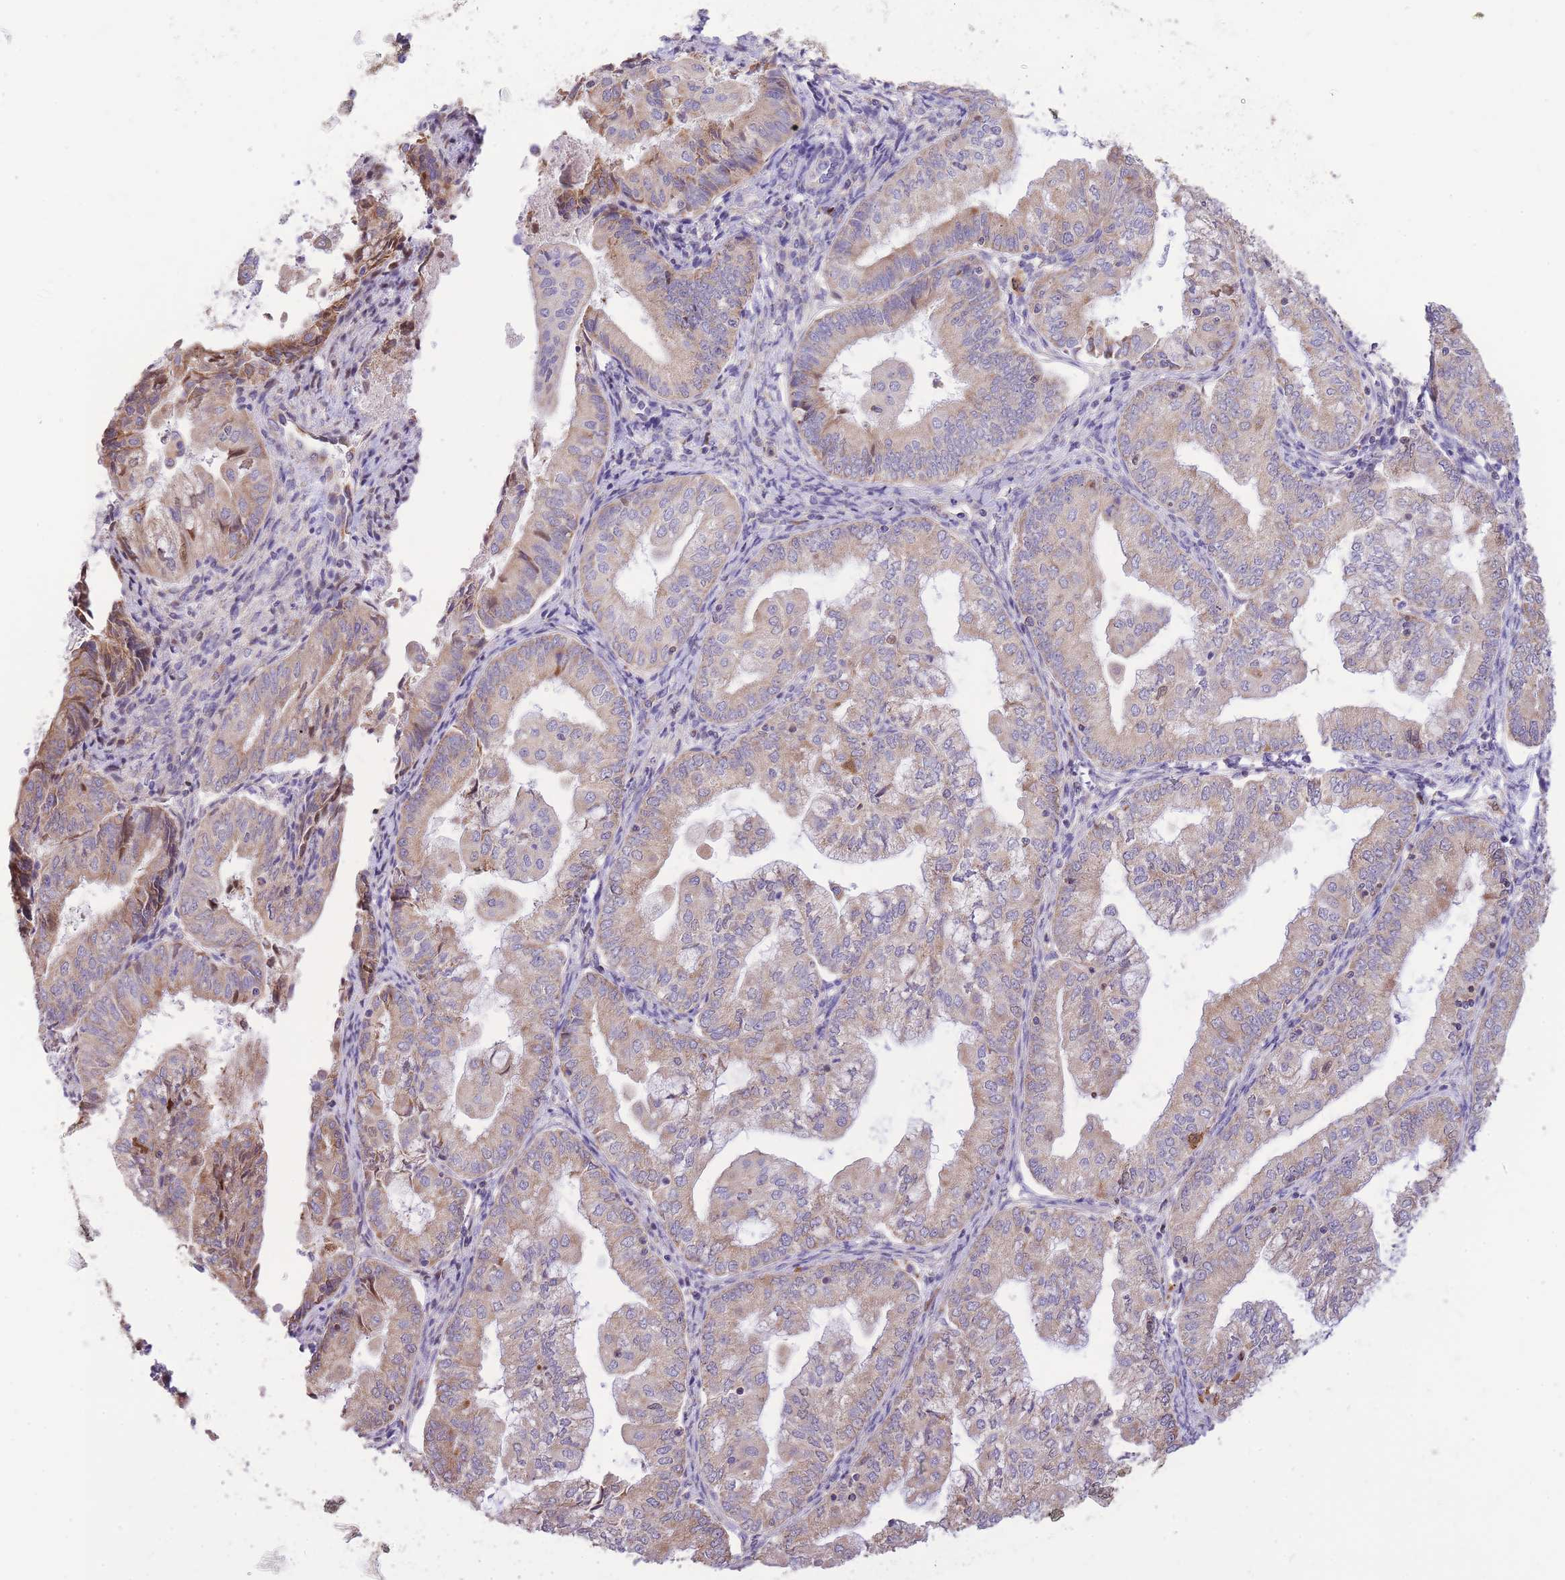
{"staining": {"intensity": "moderate", "quantity": "<25%", "location": "cytoplasmic/membranous"}, "tissue": "endometrial cancer", "cell_type": "Tumor cells", "image_type": "cancer", "snomed": [{"axis": "morphology", "description": "Adenocarcinoma, NOS"}, {"axis": "topography", "description": "Endometrium"}], "caption": "Endometrial adenocarcinoma stained with immunohistochemistry (IHC) shows moderate cytoplasmic/membranous expression in about <25% of tumor cells.", "gene": "TOPAZ1", "patient": {"sex": "female", "age": 55}}